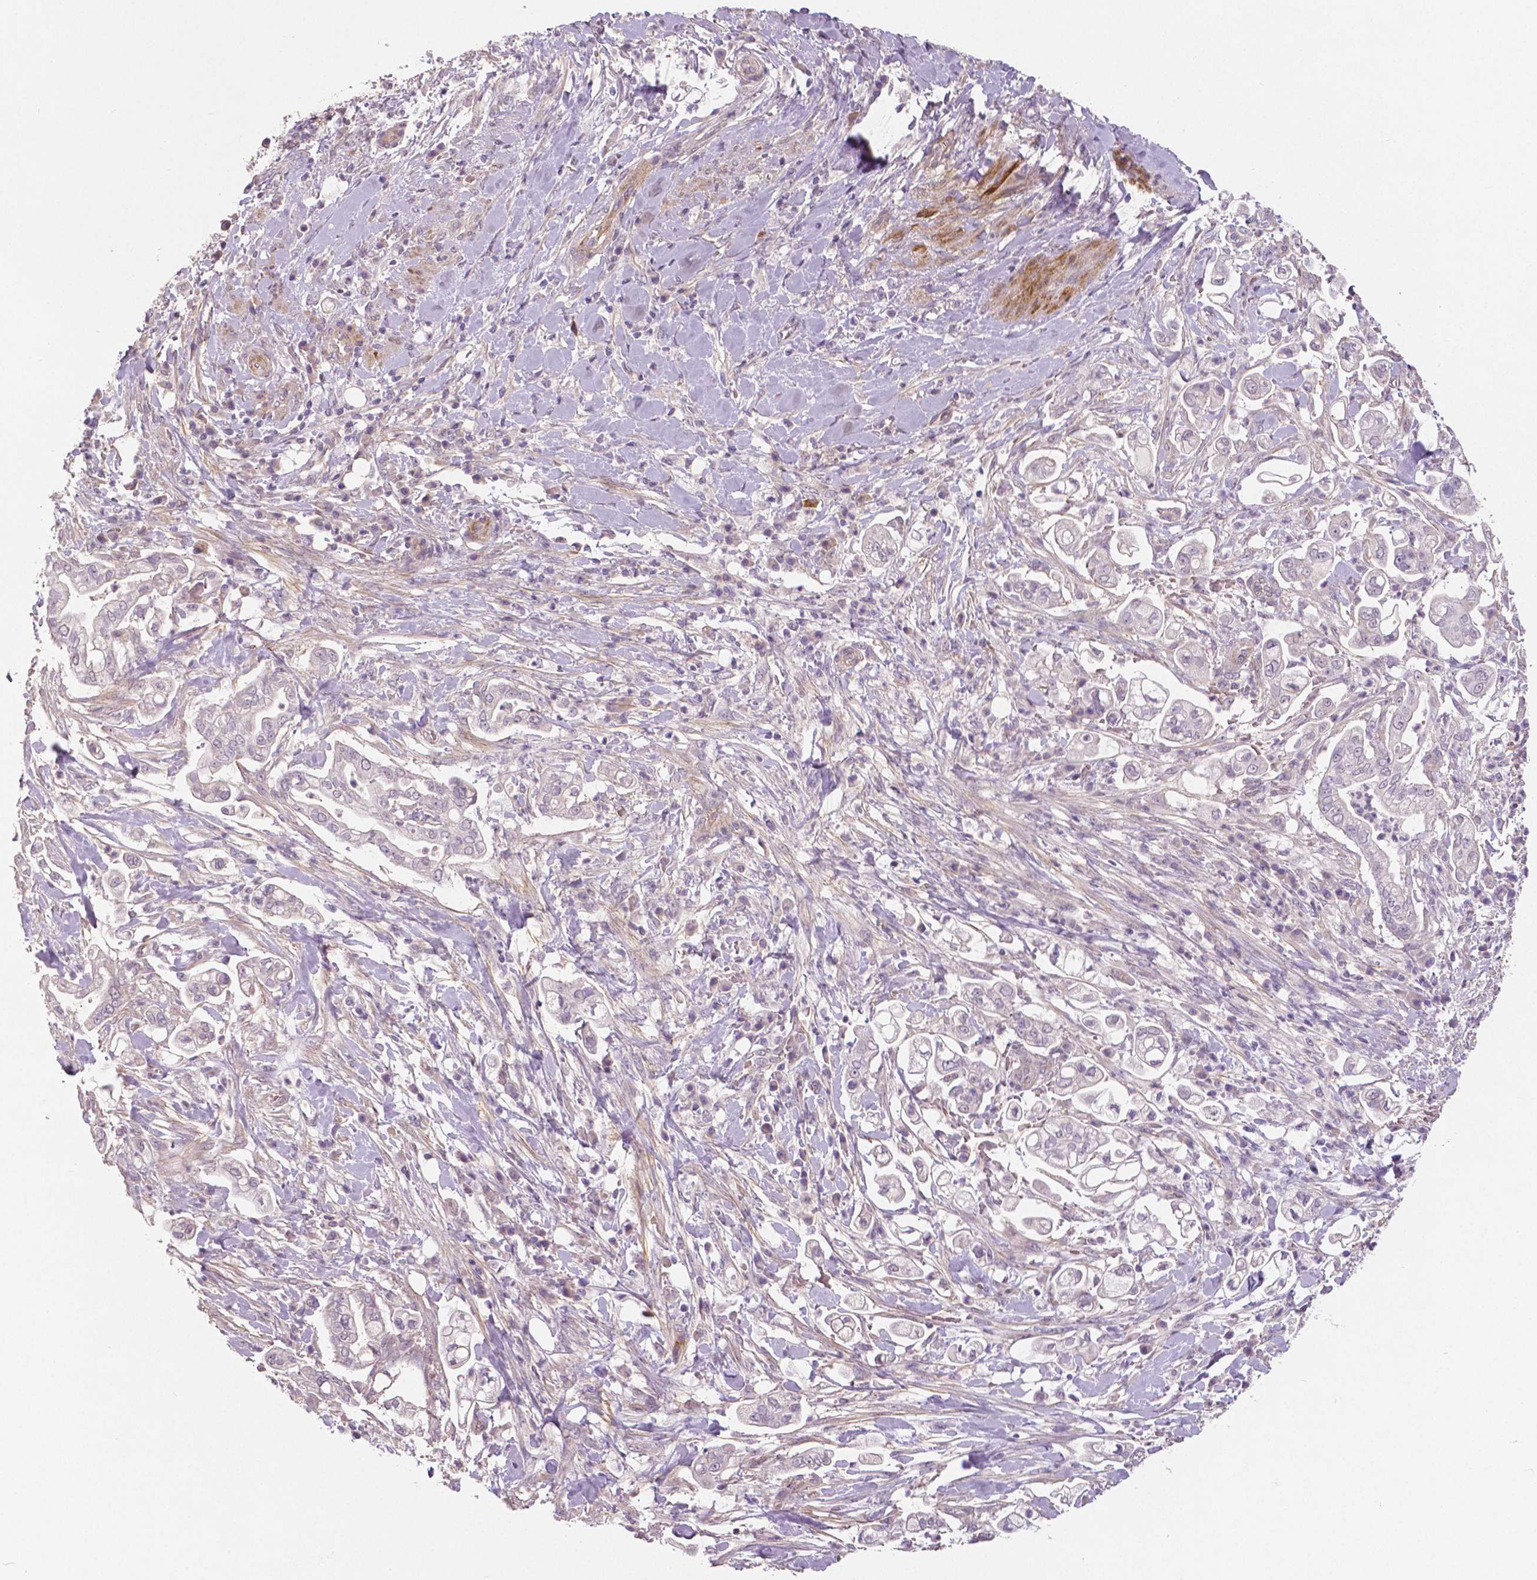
{"staining": {"intensity": "negative", "quantity": "none", "location": "none"}, "tissue": "pancreatic cancer", "cell_type": "Tumor cells", "image_type": "cancer", "snomed": [{"axis": "morphology", "description": "Adenocarcinoma, NOS"}, {"axis": "topography", "description": "Pancreas"}], "caption": "High power microscopy histopathology image of an immunohistochemistry (IHC) photomicrograph of adenocarcinoma (pancreatic), revealing no significant positivity in tumor cells.", "gene": "FLT1", "patient": {"sex": "female", "age": 69}}